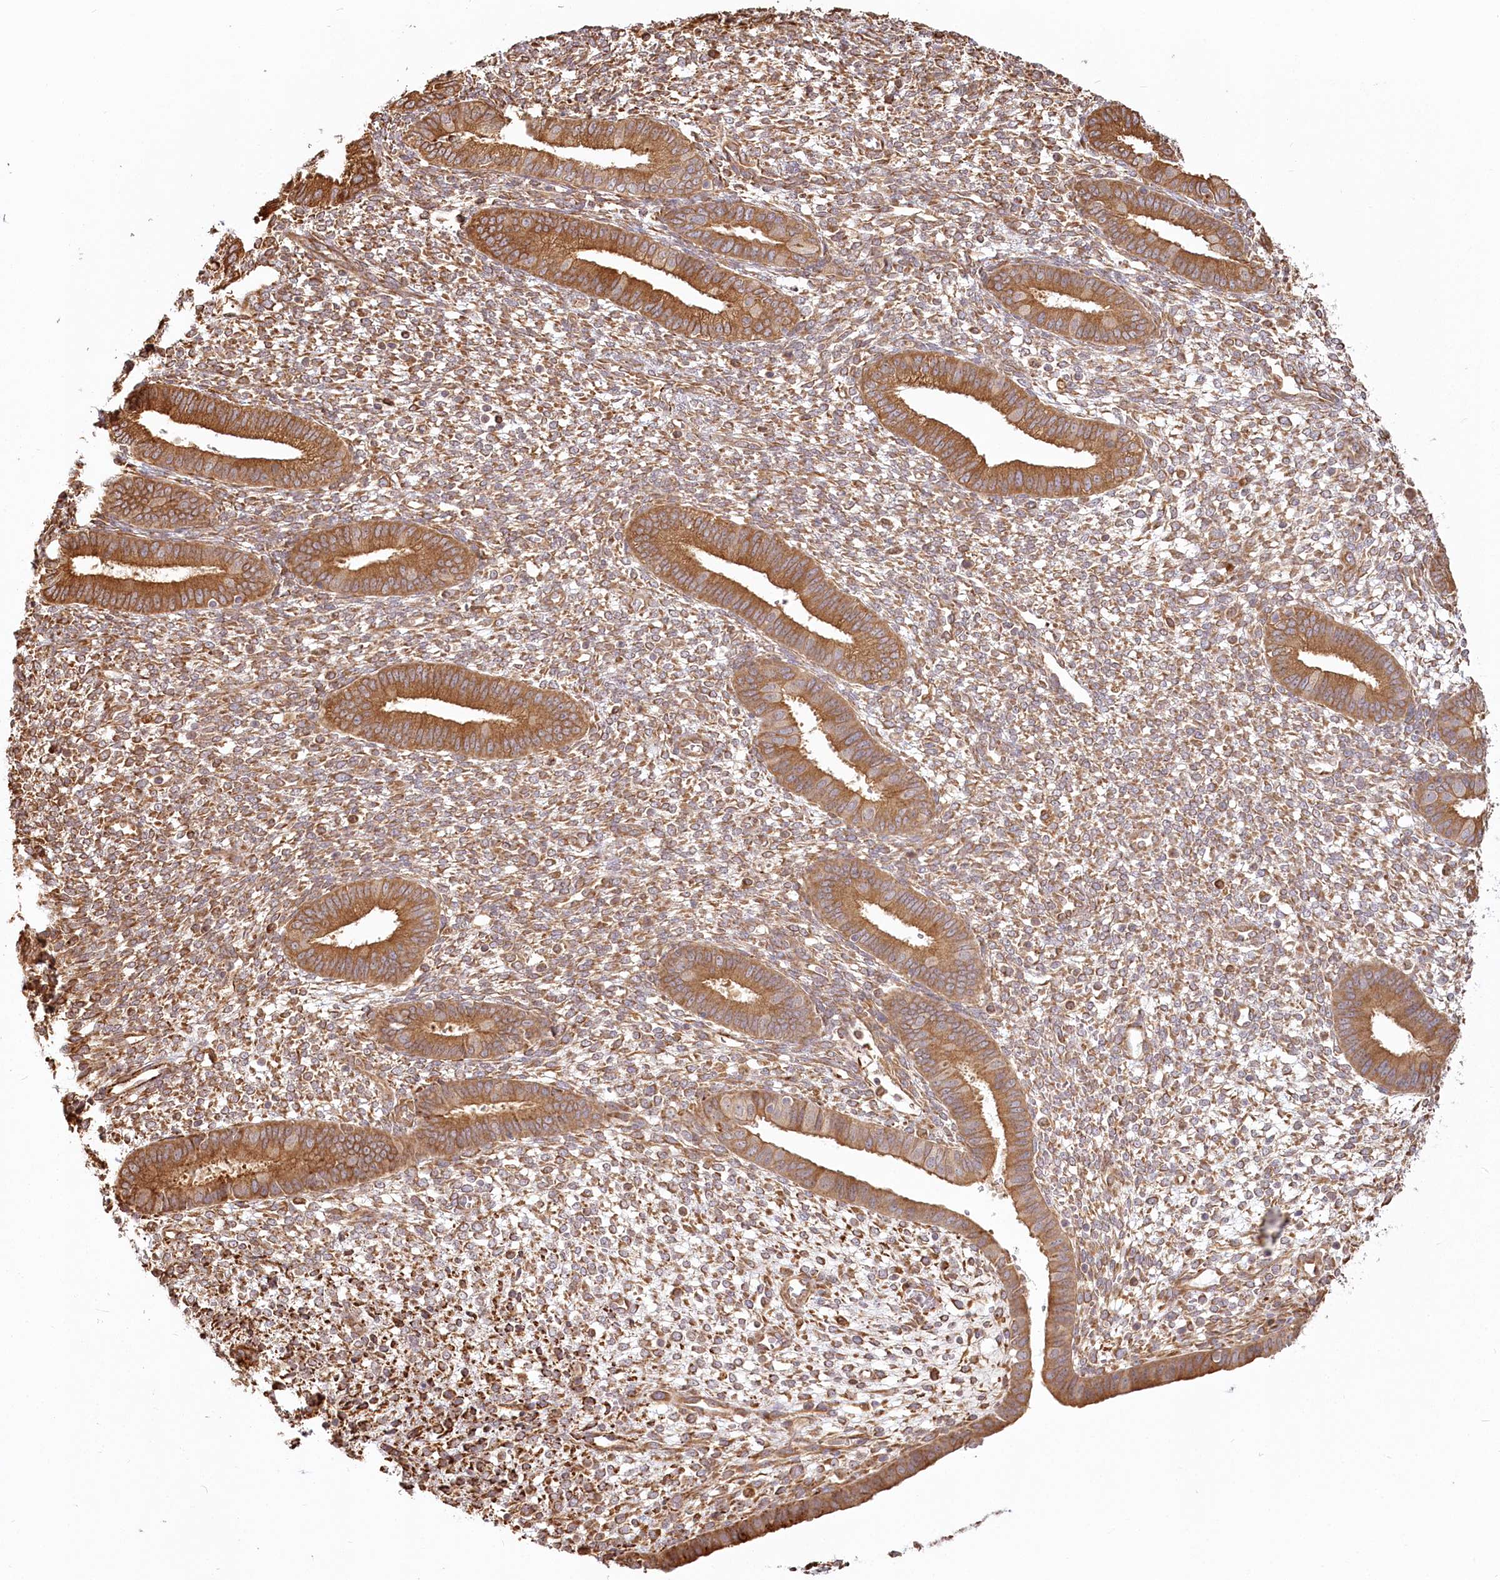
{"staining": {"intensity": "moderate", "quantity": ">75%", "location": "cytoplasmic/membranous"}, "tissue": "endometrium", "cell_type": "Cells in endometrial stroma", "image_type": "normal", "snomed": [{"axis": "morphology", "description": "Normal tissue, NOS"}, {"axis": "topography", "description": "Endometrium"}], "caption": "Immunohistochemical staining of normal endometrium displays >75% levels of moderate cytoplasmic/membranous protein expression in approximately >75% of cells in endometrial stroma.", "gene": "FAM13A", "patient": {"sex": "female", "age": 46}}